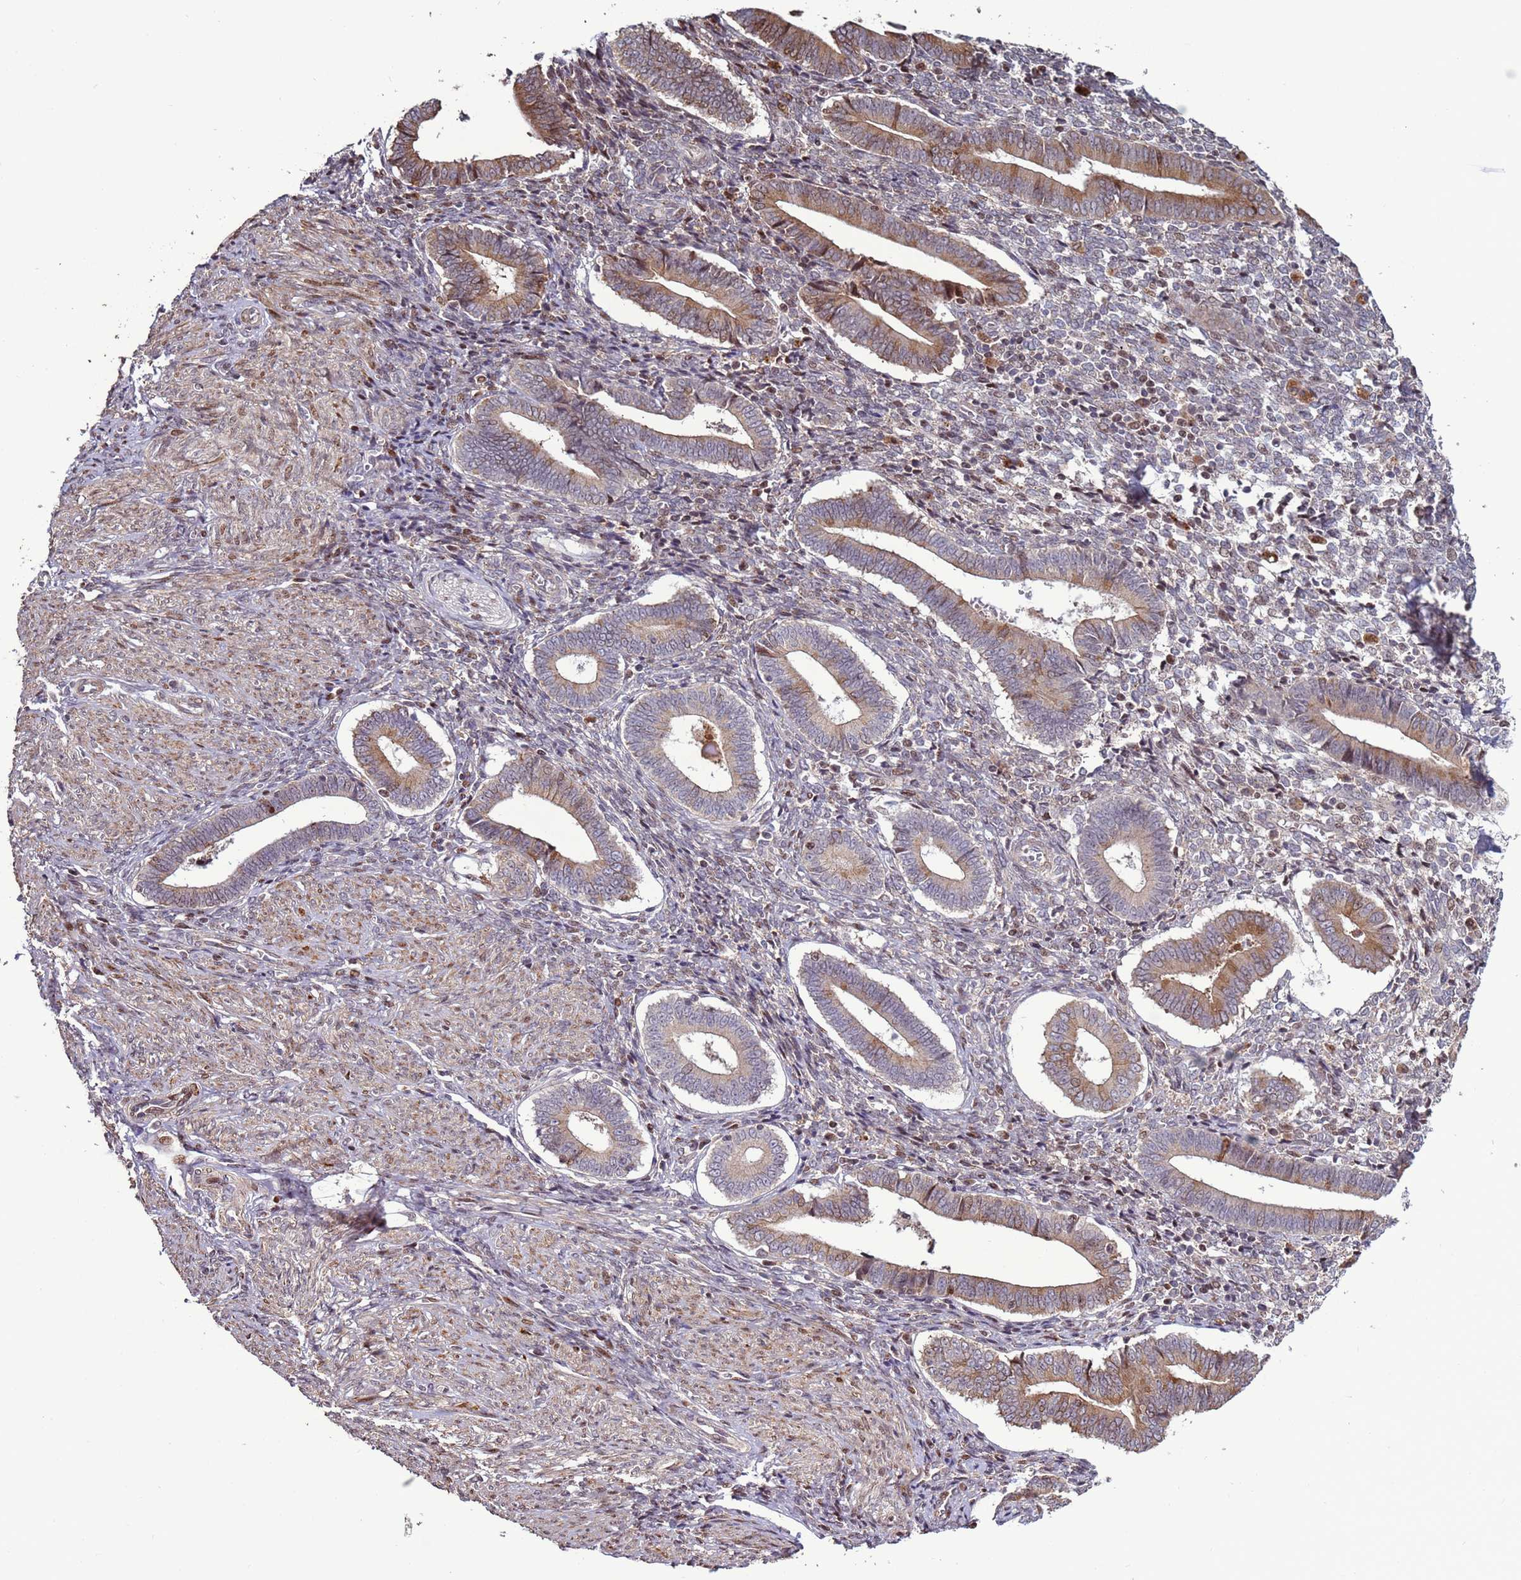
{"staining": {"intensity": "moderate", "quantity": "25%-75%", "location": "nuclear"}, "tissue": "endometrium", "cell_type": "Cells in endometrial stroma", "image_type": "normal", "snomed": [{"axis": "morphology", "description": "Normal tissue, NOS"}, {"axis": "topography", "description": "Other"}, {"axis": "topography", "description": "Endometrium"}], "caption": "Protein staining by immunohistochemistry (IHC) shows moderate nuclear positivity in approximately 25%-75% of cells in endometrial stroma in normal endometrium.", "gene": "HGH1", "patient": {"sex": "female", "age": 44}}